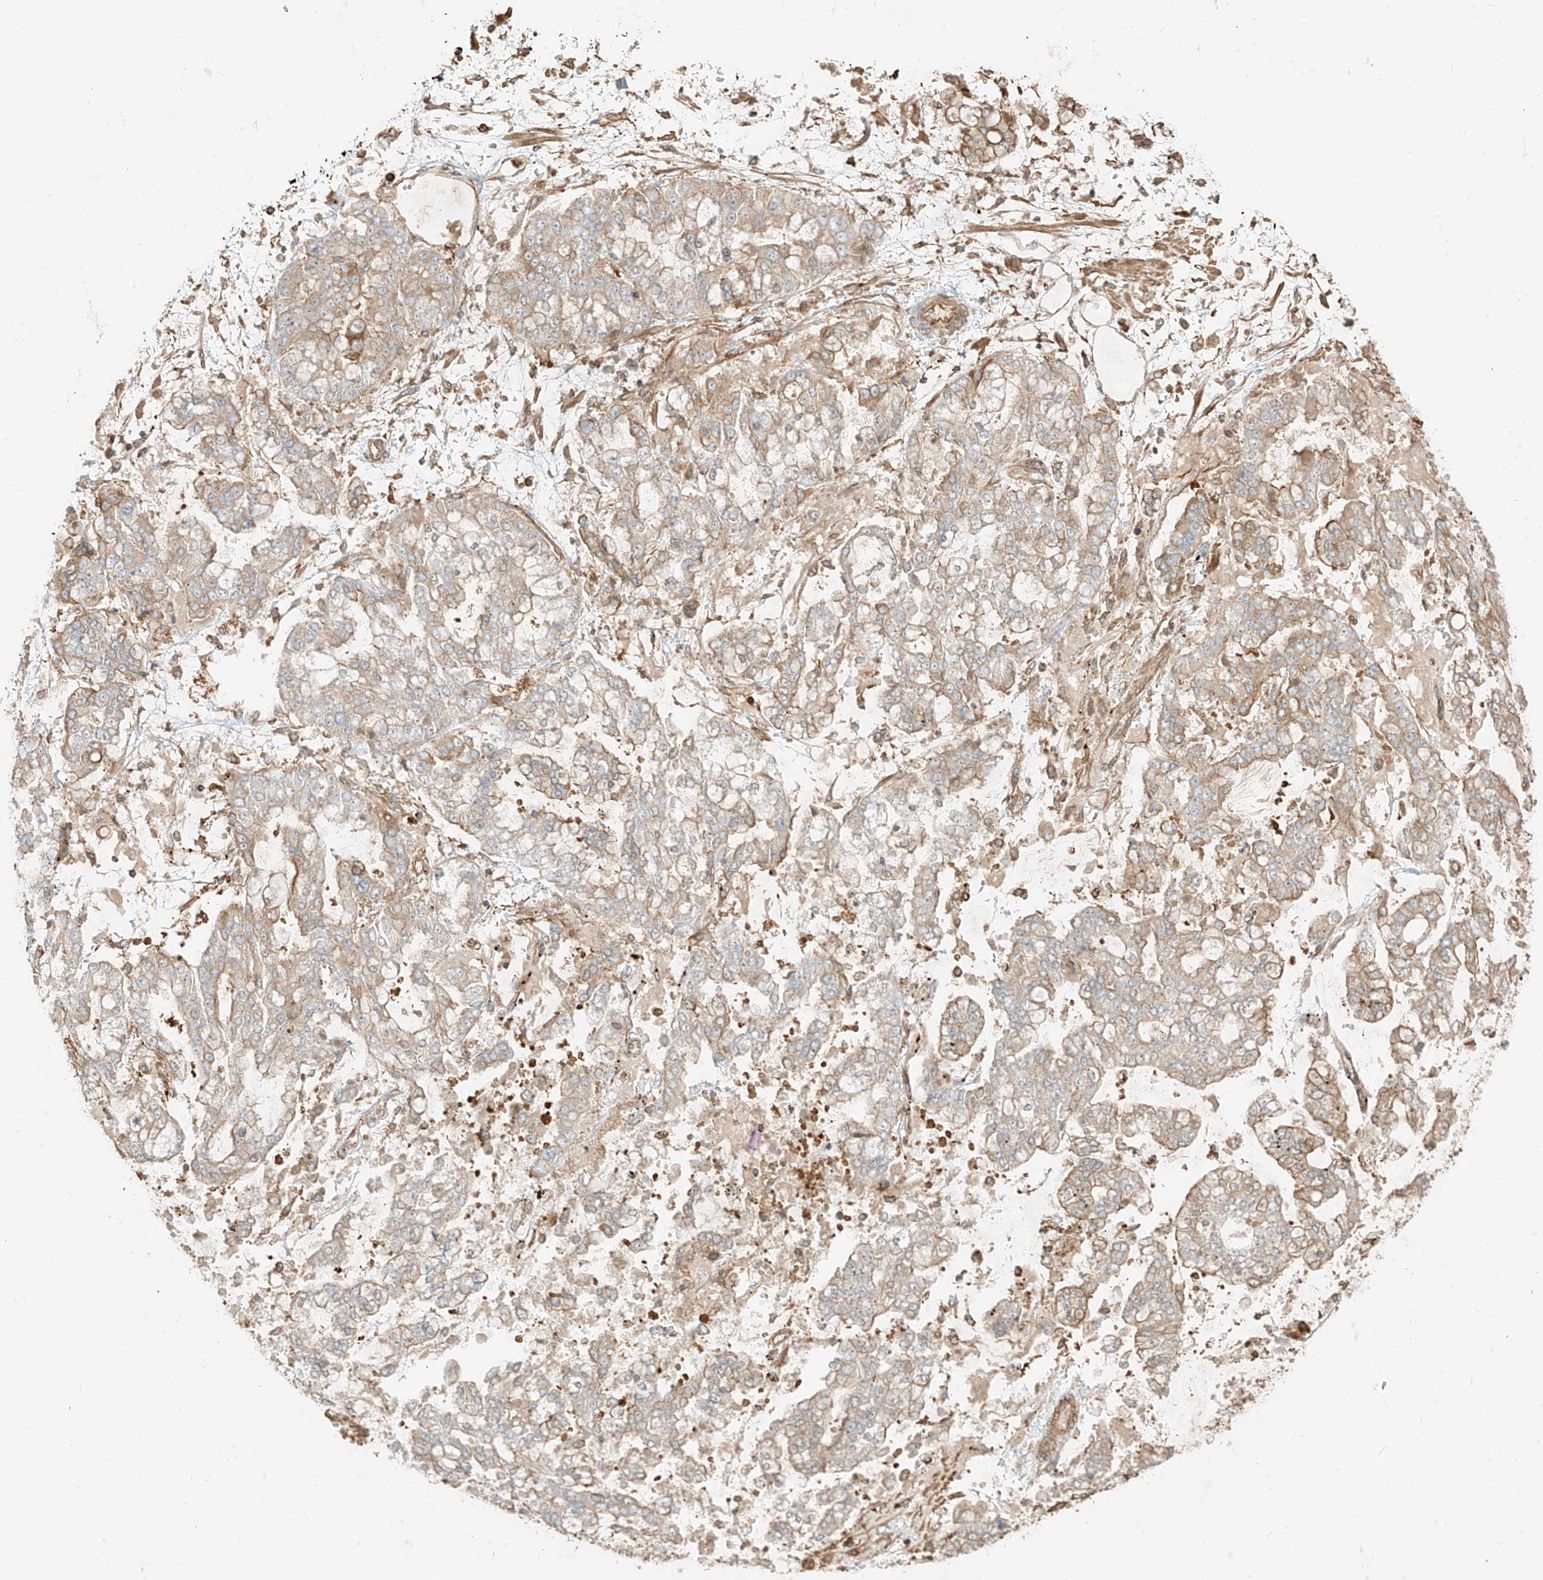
{"staining": {"intensity": "weak", "quantity": "<25%", "location": "cytoplasmic/membranous"}, "tissue": "stomach cancer", "cell_type": "Tumor cells", "image_type": "cancer", "snomed": [{"axis": "morphology", "description": "Normal tissue, NOS"}, {"axis": "morphology", "description": "Adenocarcinoma, NOS"}, {"axis": "topography", "description": "Stomach, upper"}, {"axis": "topography", "description": "Stomach"}], "caption": "Tumor cells show no significant protein staining in stomach cancer. (DAB (3,3'-diaminobenzidine) IHC with hematoxylin counter stain).", "gene": "CCDC115", "patient": {"sex": "male", "age": 76}}